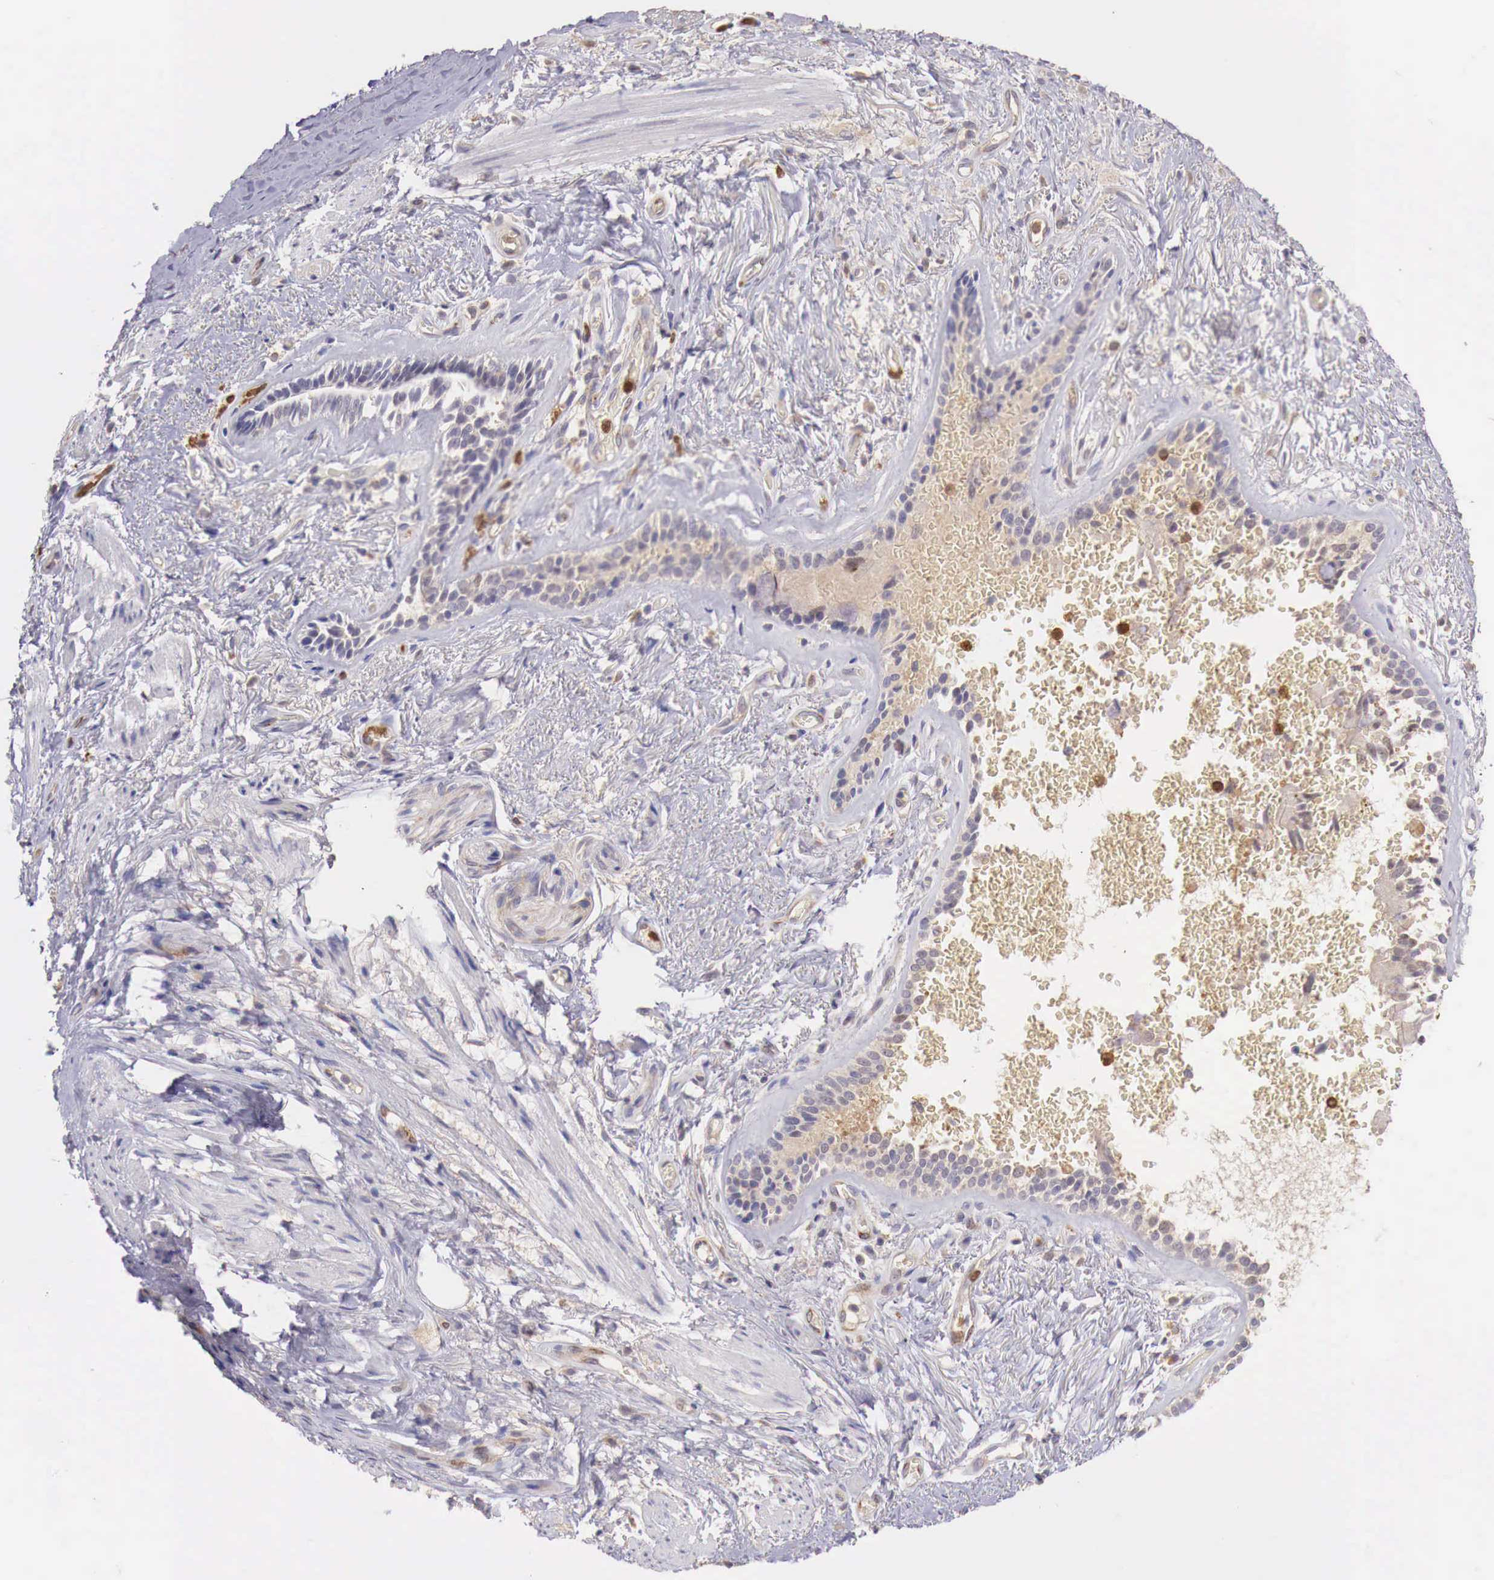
{"staining": {"intensity": "moderate", "quantity": ">75%", "location": "cytoplasmic/membranous"}, "tissue": "bronchus", "cell_type": "Respiratory epithelial cells", "image_type": "normal", "snomed": [{"axis": "morphology", "description": "Normal tissue, NOS"}, {"axis": "topography", "description": "Cartilage tissue"}, {"axis": "topography", "description": "Lung"}], "caption": "Protein staining displays moderate cytoplasmic/membranous positivity in approximately >75% of respiratory epithelial cells in normal bronchus.", "gene": "GAB2", "patient": {"sex": "male", "age": 65}}